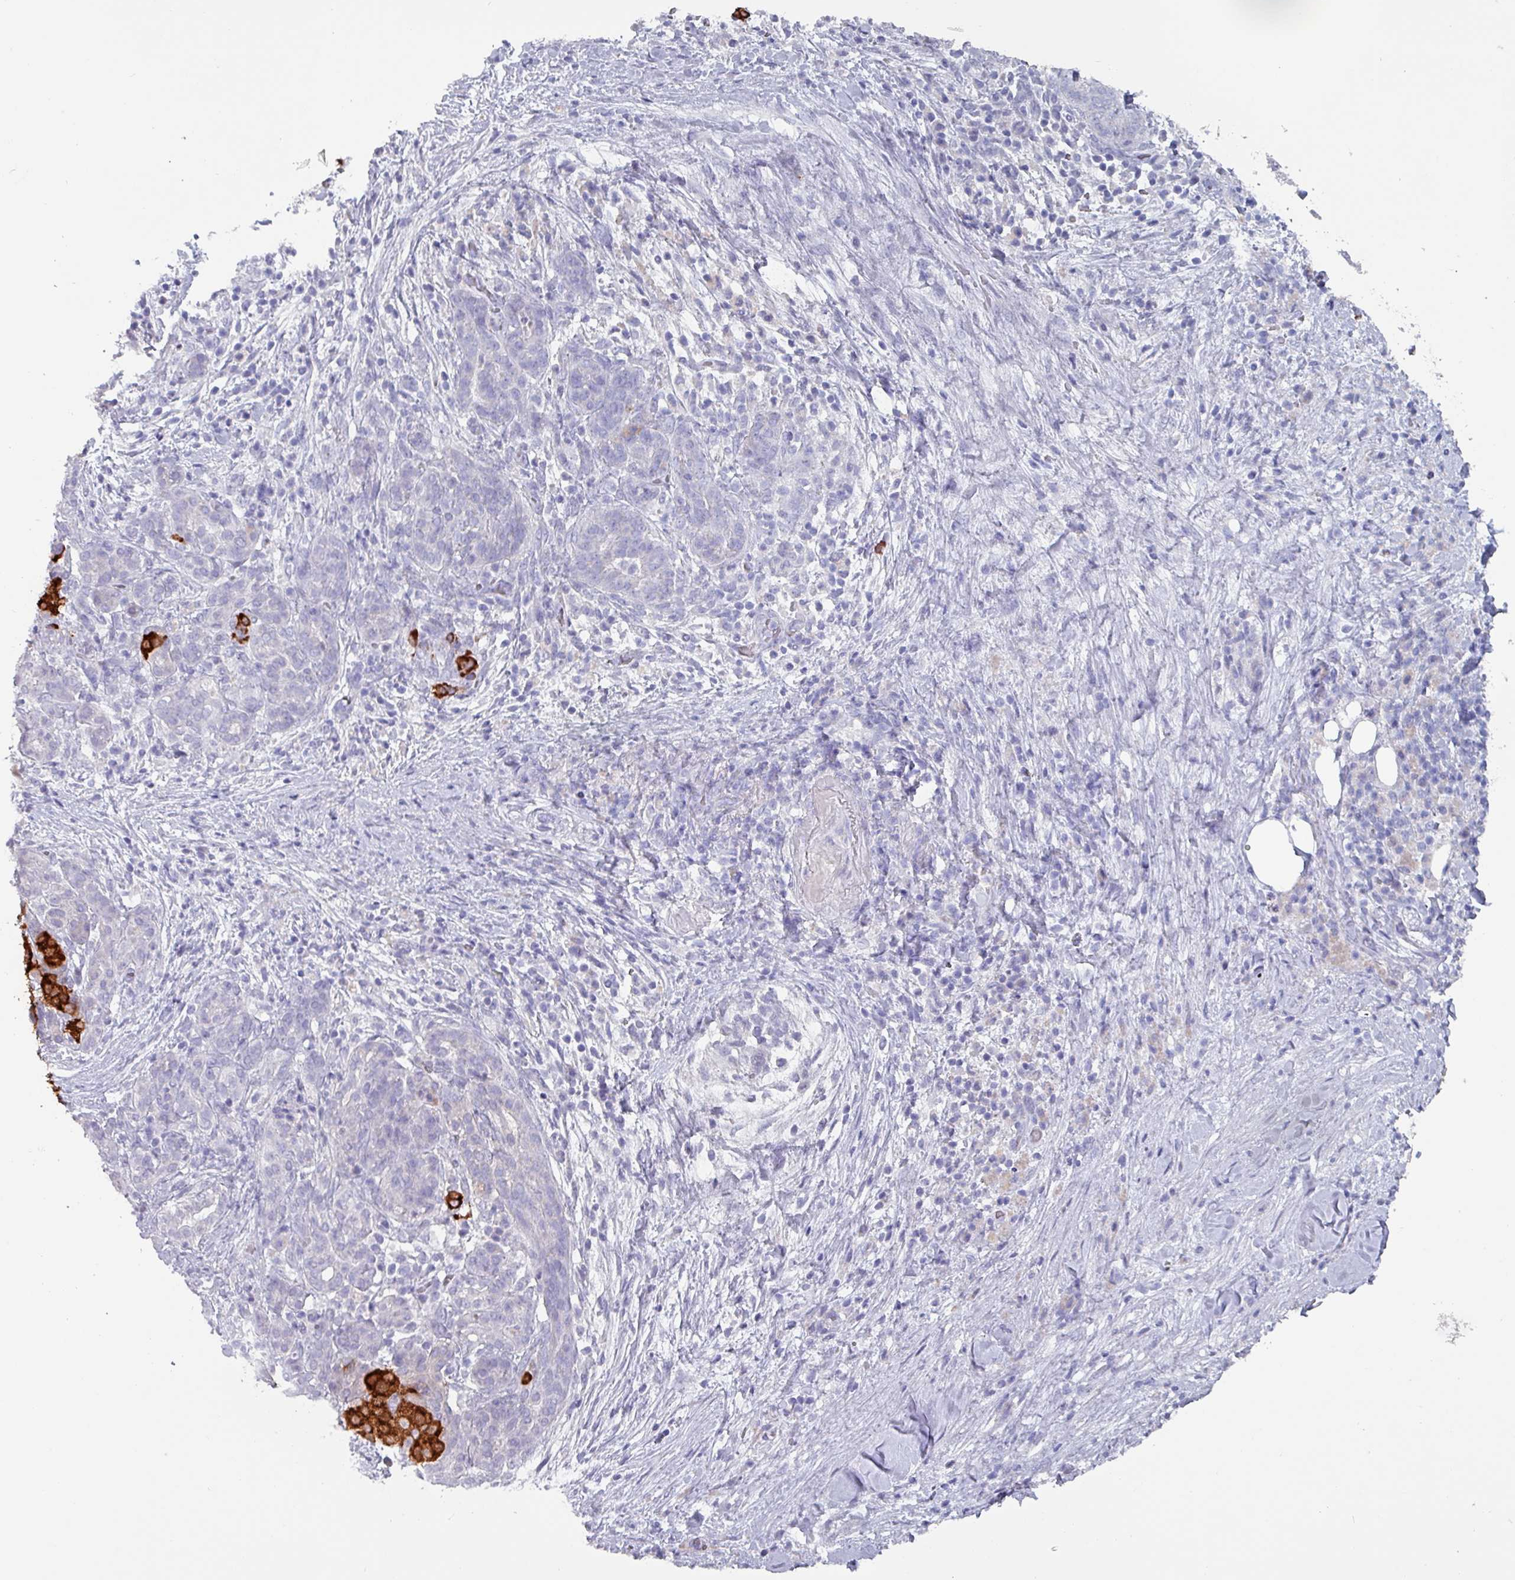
{"staining": {"intensity": "negative", "quantity": "none", "location": "none"}, "tissue": "pancreatic cancer", "cell_type": "Tumor cells", "image_type": "cancer", "snomed": [{"axis": "morphology", "description": "Adenocarcinoma, NOS"}, {"axis": "topography", "description": "Pancreas"}], "caption": "Tumor cells show no significant expression in adenocarcinoma (pancreatic). (DAB (3,3'-diaminobenzidine) immunohistochemistry (IHC) visualized using brightfield microscopy, high magnification).", "gene": "INS-IGF2", "patient": {"sex": "male", "age": 44}}